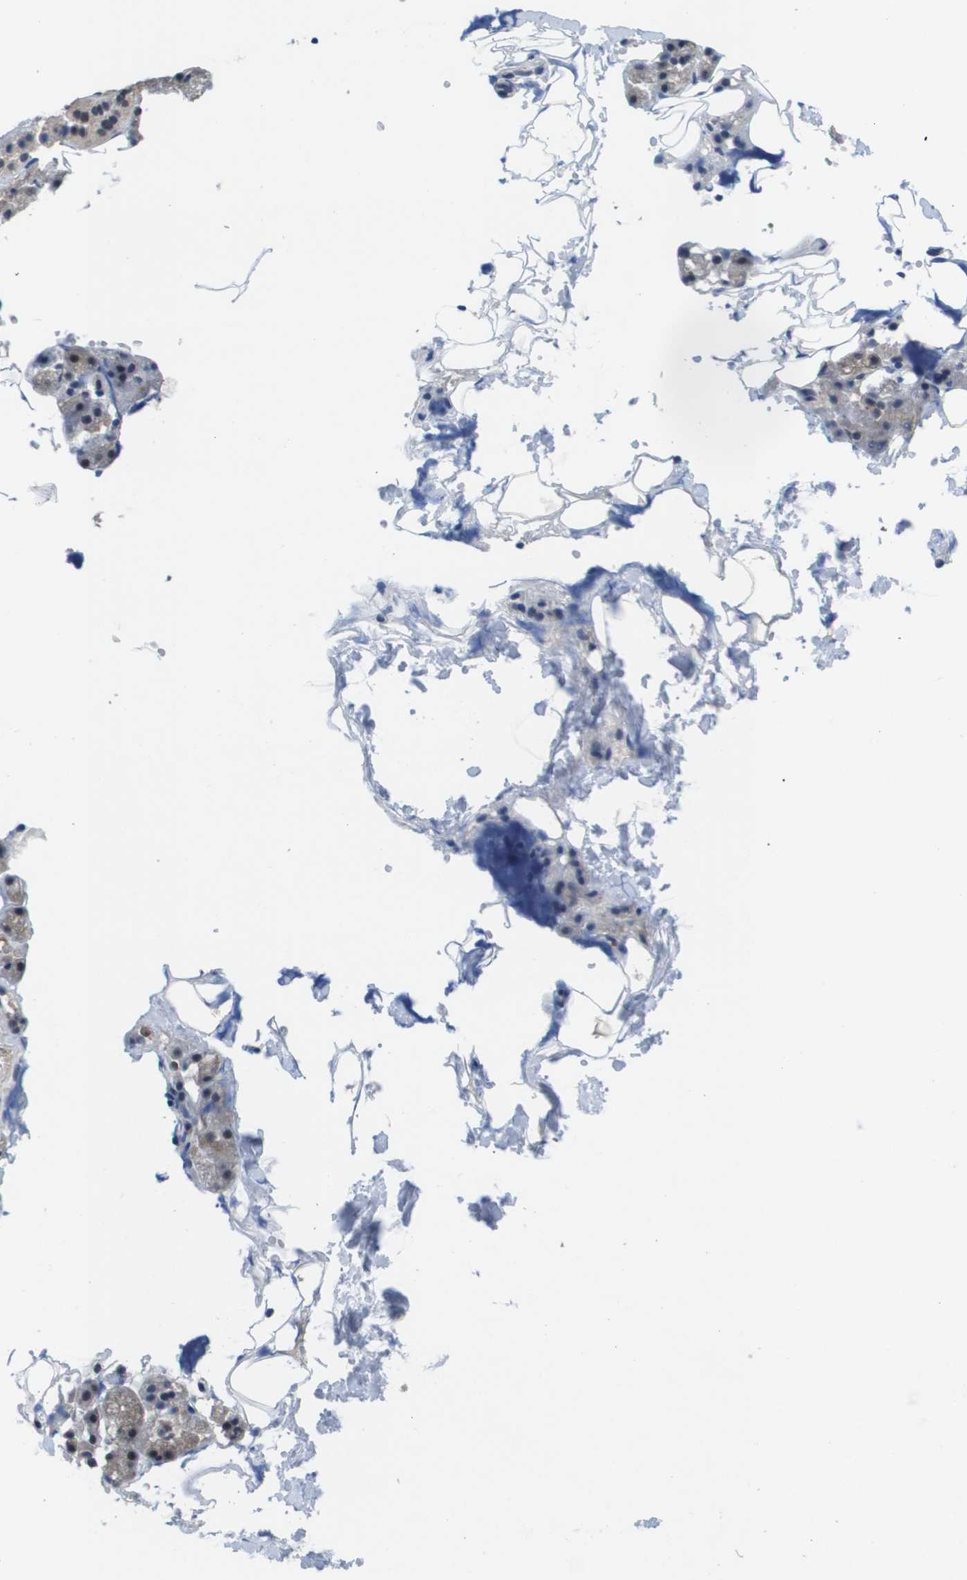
{"staining": {"intensity": "weak", "quantity": ">75%", "location": "cytoplasmic/membranous"}, "tissue": "salivary gland", "cell_type": "Glandular cells", "image_type": "normal", "snomed": [{"axis": "morphology", "description": "Normal tissue, NOS"}, {"axis": "topography", "description": "Salivary gland"}], "caption": "Salivary gland stained for a protein shows weak cytoplasmic/membranous positivity in glandular cells. Using DAB (brown) and hematoxylin (blue) stains, captured at high magnification using brightfield microscopy.", "gene": "AMBRA1", "patient": {"sex": "male", "age": 62}}